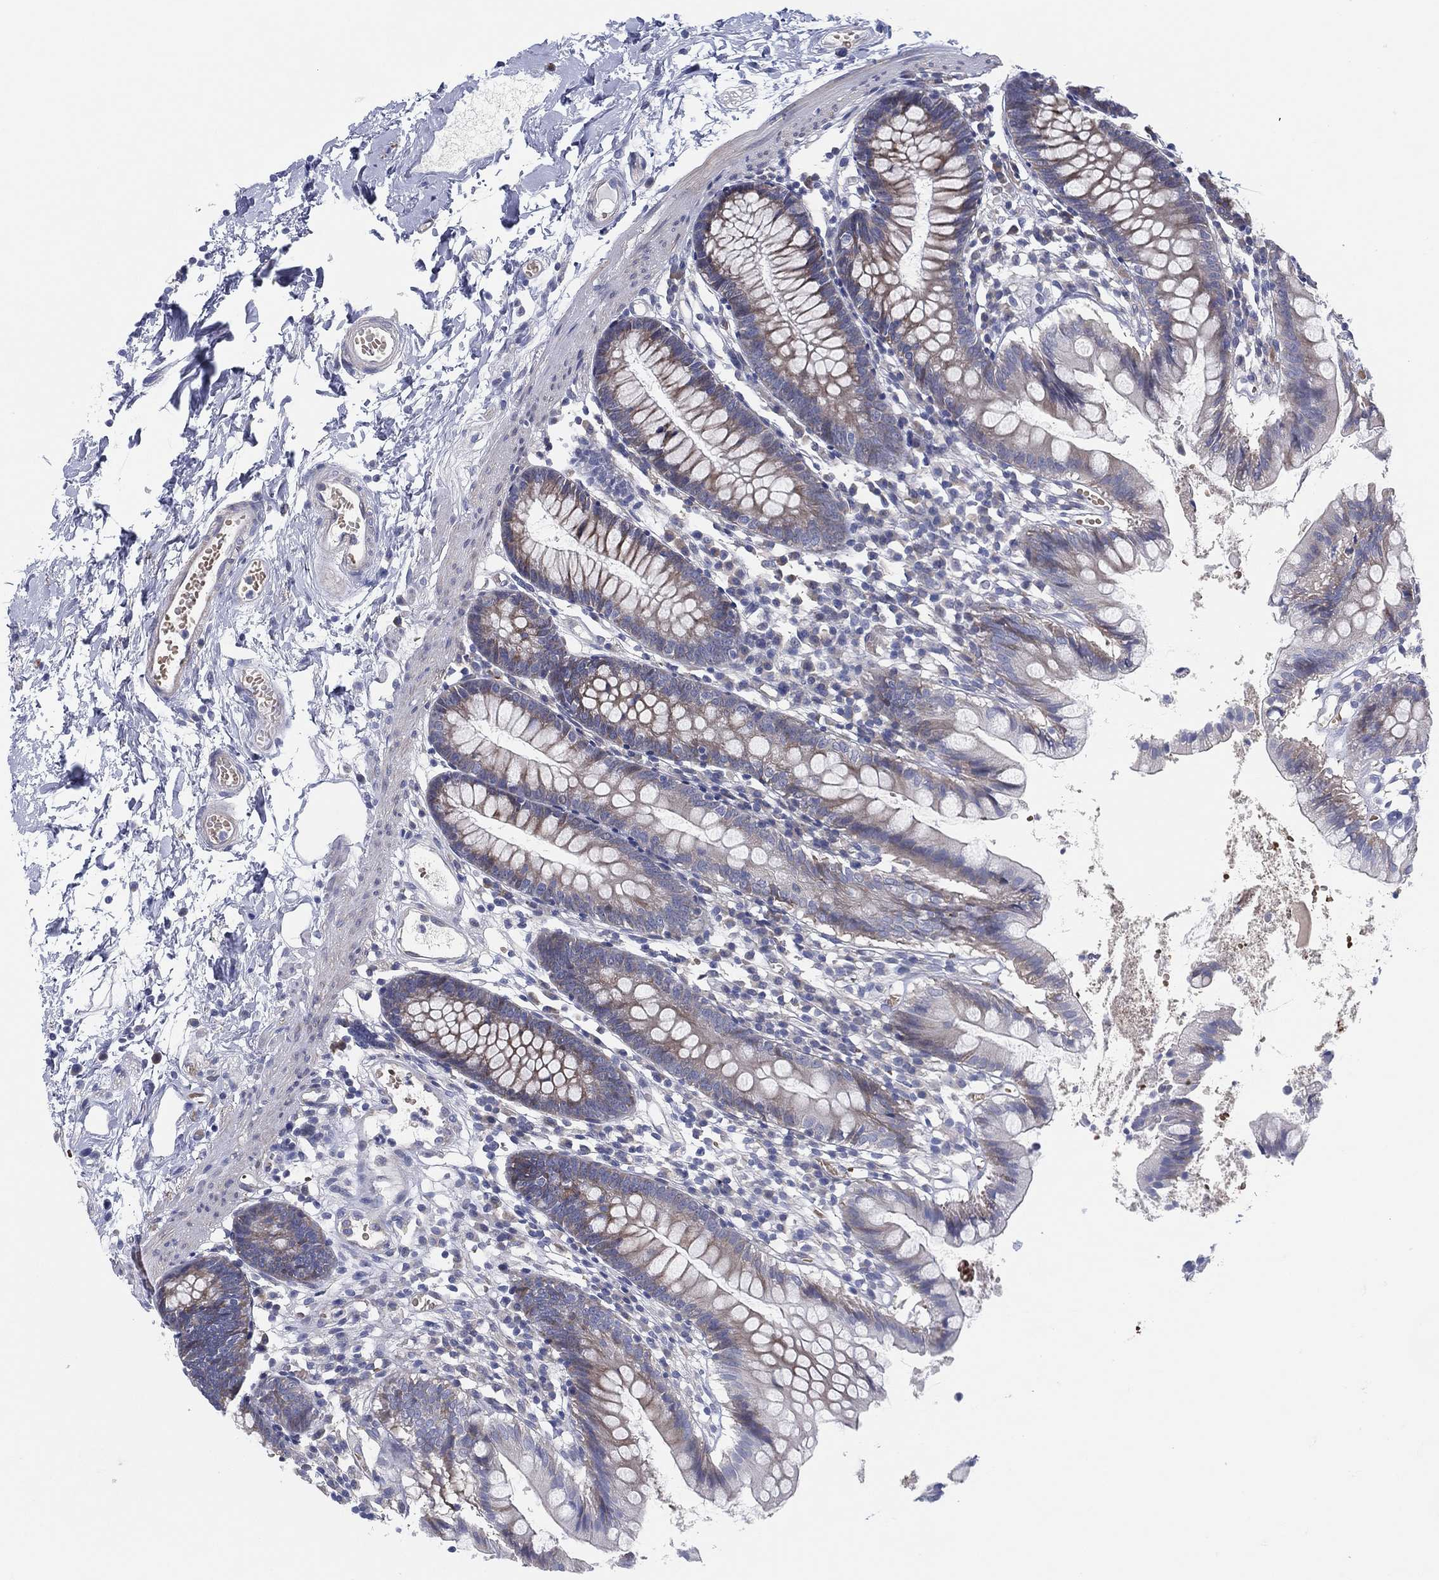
{"staining": {"intensity": "weak", "quantity": "<25%", "location": "cytoplasmic/membranous"}, "tissue": "small intestine", "cell_type": "Glandular cells", "image_type": "normal", "snomed": [{"axis": "morphology", "description": "Normal tissue, NOS"}, {"axis": "topography", "description": "Small intestine"}], "caption": "Immunohistochemical staining of normal small intestine reveals no significant expression in glandular cells.", "gene": "HEATR4", "patient": {"sex": "female", "age": 90}}